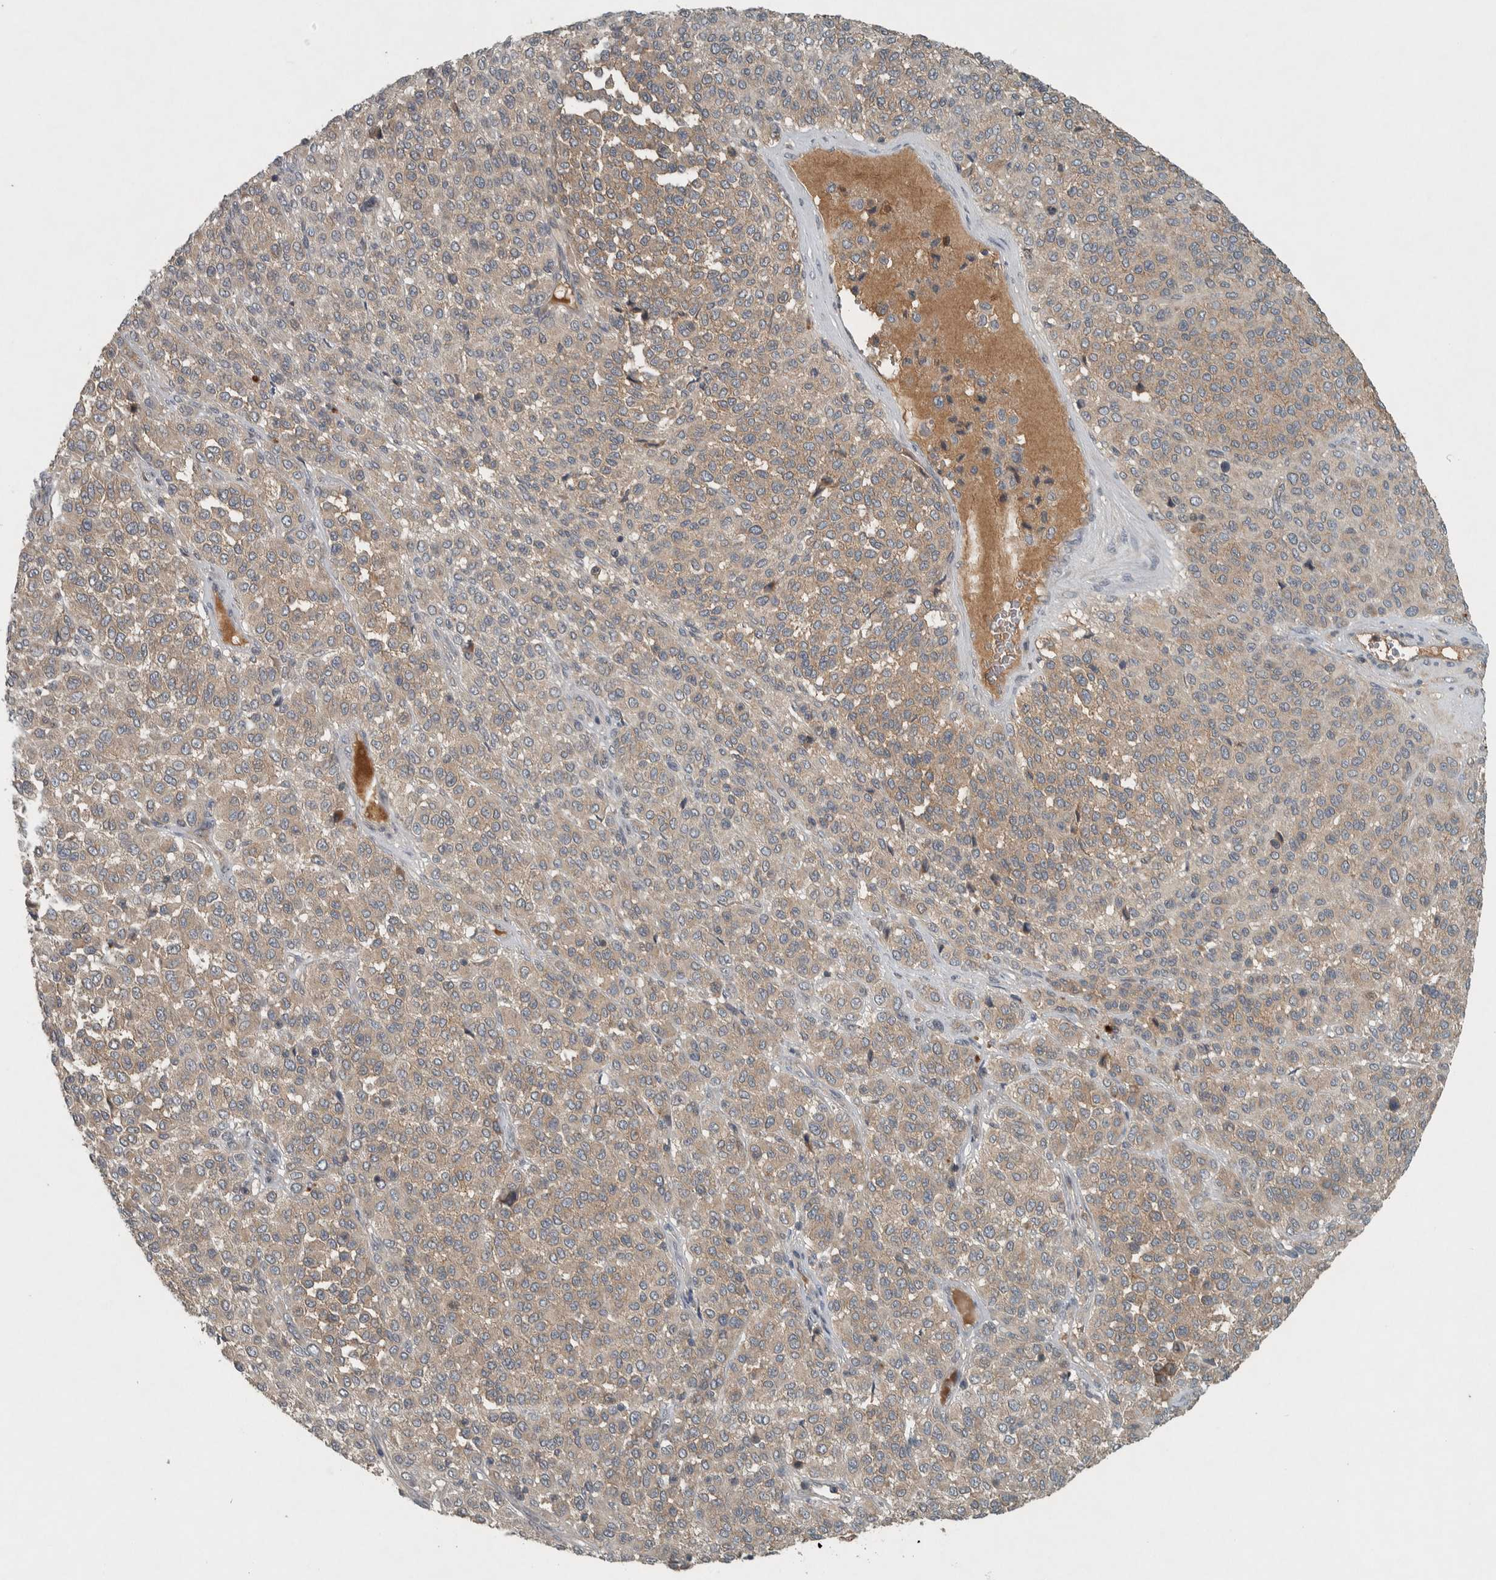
{"staining": {"intensity": "moderate", "quantity": ">75%", "location": "cytoplasmic/membranous"}, "tissue": "melanoma", "cell_type": "Tumor cells", "image_type": "cancer", "snomed": [{"axis": "morphology", "description": "Malignant melanoma, Metastatic site"}, {"axis": "topography", "description": "Pancreas"}], "caption": "Moderate cytoplasmic/membranous protein staining is present in about >75% of tumor cells in malignant melanoma (metastatic site).", "gene": "CLCN2", "patient": {"sex": "female", "age": 30}}